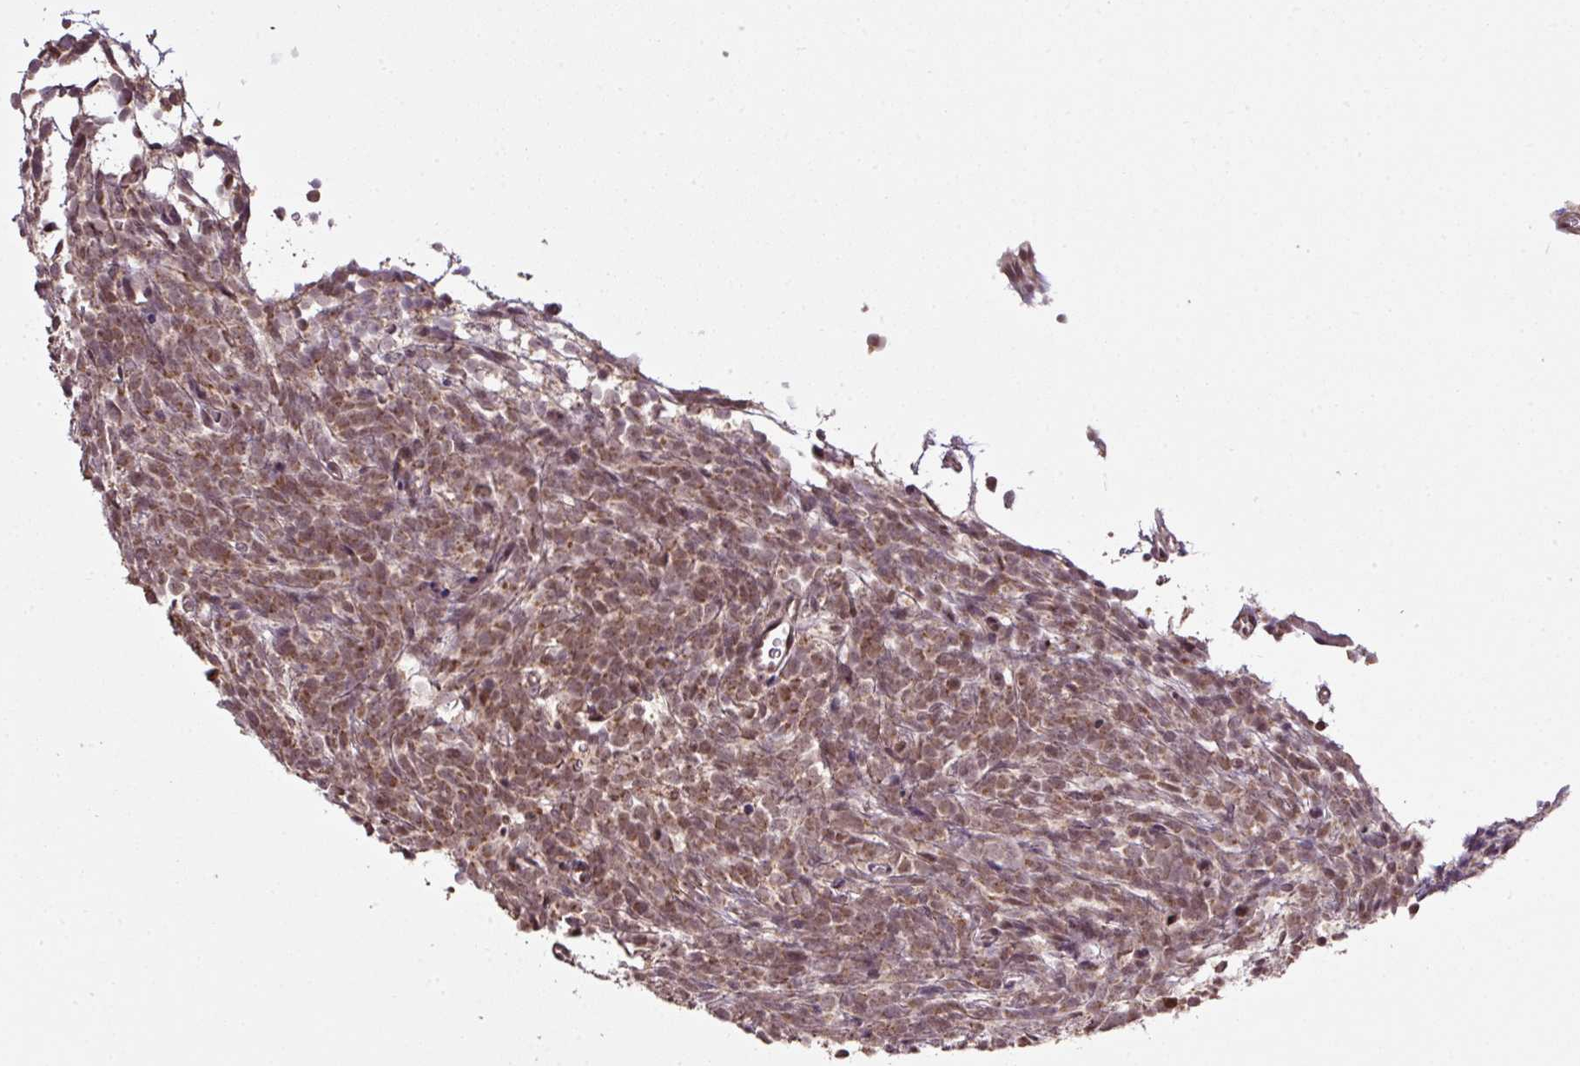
{"staining": {"intensity": "moderate", "quantity": ">75%", "location": "cytoplasmic/membranous,nuclear"}, "tissue": "glioma", "cell_type": "Tumor cells", "image_type": "cancer", "snomed": [{"axis": "morphology", "description": "Glioma, malignant, Low grade"}, {"axis": "topography", "description": "Brain"}], "caption": "An immunohistochemistry (IHC) histopathology image of tumor tissue is shown. Protein staining in brown labels moderate cytoplasmic/membranous and nuclear positivity in low-grade glioma (malignant) within tumor cells. (Stains: DAB (3,3'-diaminobenzidine) in brown, nuclei in blue, Microscopy: brightfield microscopy at high magnification).", "gene": "SMCO4", "patient": {"sex": "female", "age": 1}}